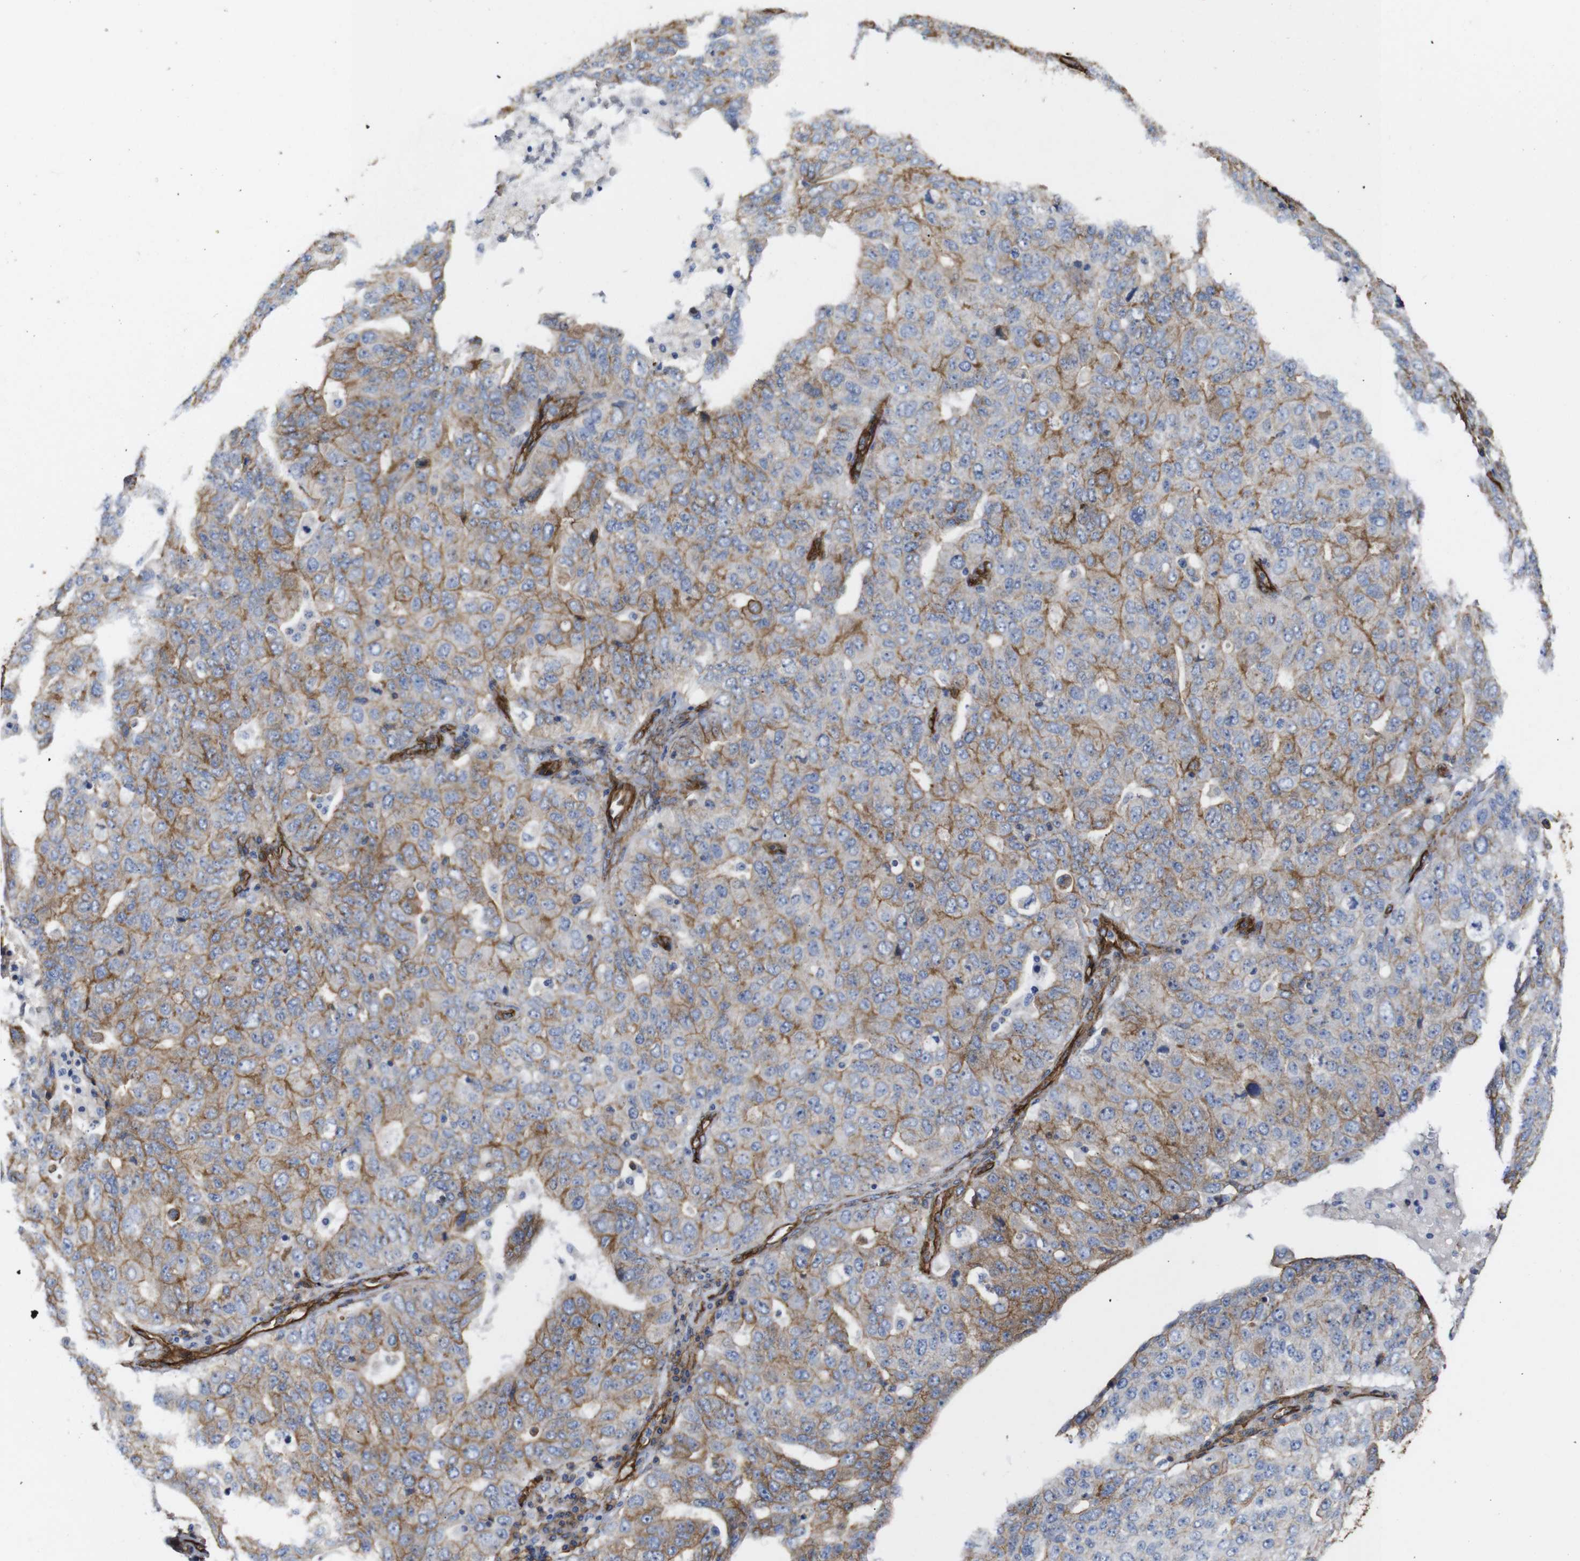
{"staining": {"intensity": "weak", "quantity": "<25%", "location": "cytoplasmic/membranous"}, "tissue": "ovarian cancer", "cell_type": "Tumor cells", "image_type": "cancer", "snomed": [{"axis": "morphology", "description": "Carcinoma, endometroid"}, {"axis": "topography", "description": "Ovary"}], "caption": "IHC of ovarian endometroid carcinoma displays no expression in tumor cells.", "gene": "SPTBN1", "patient": {"sex": "female", "age": 62}}